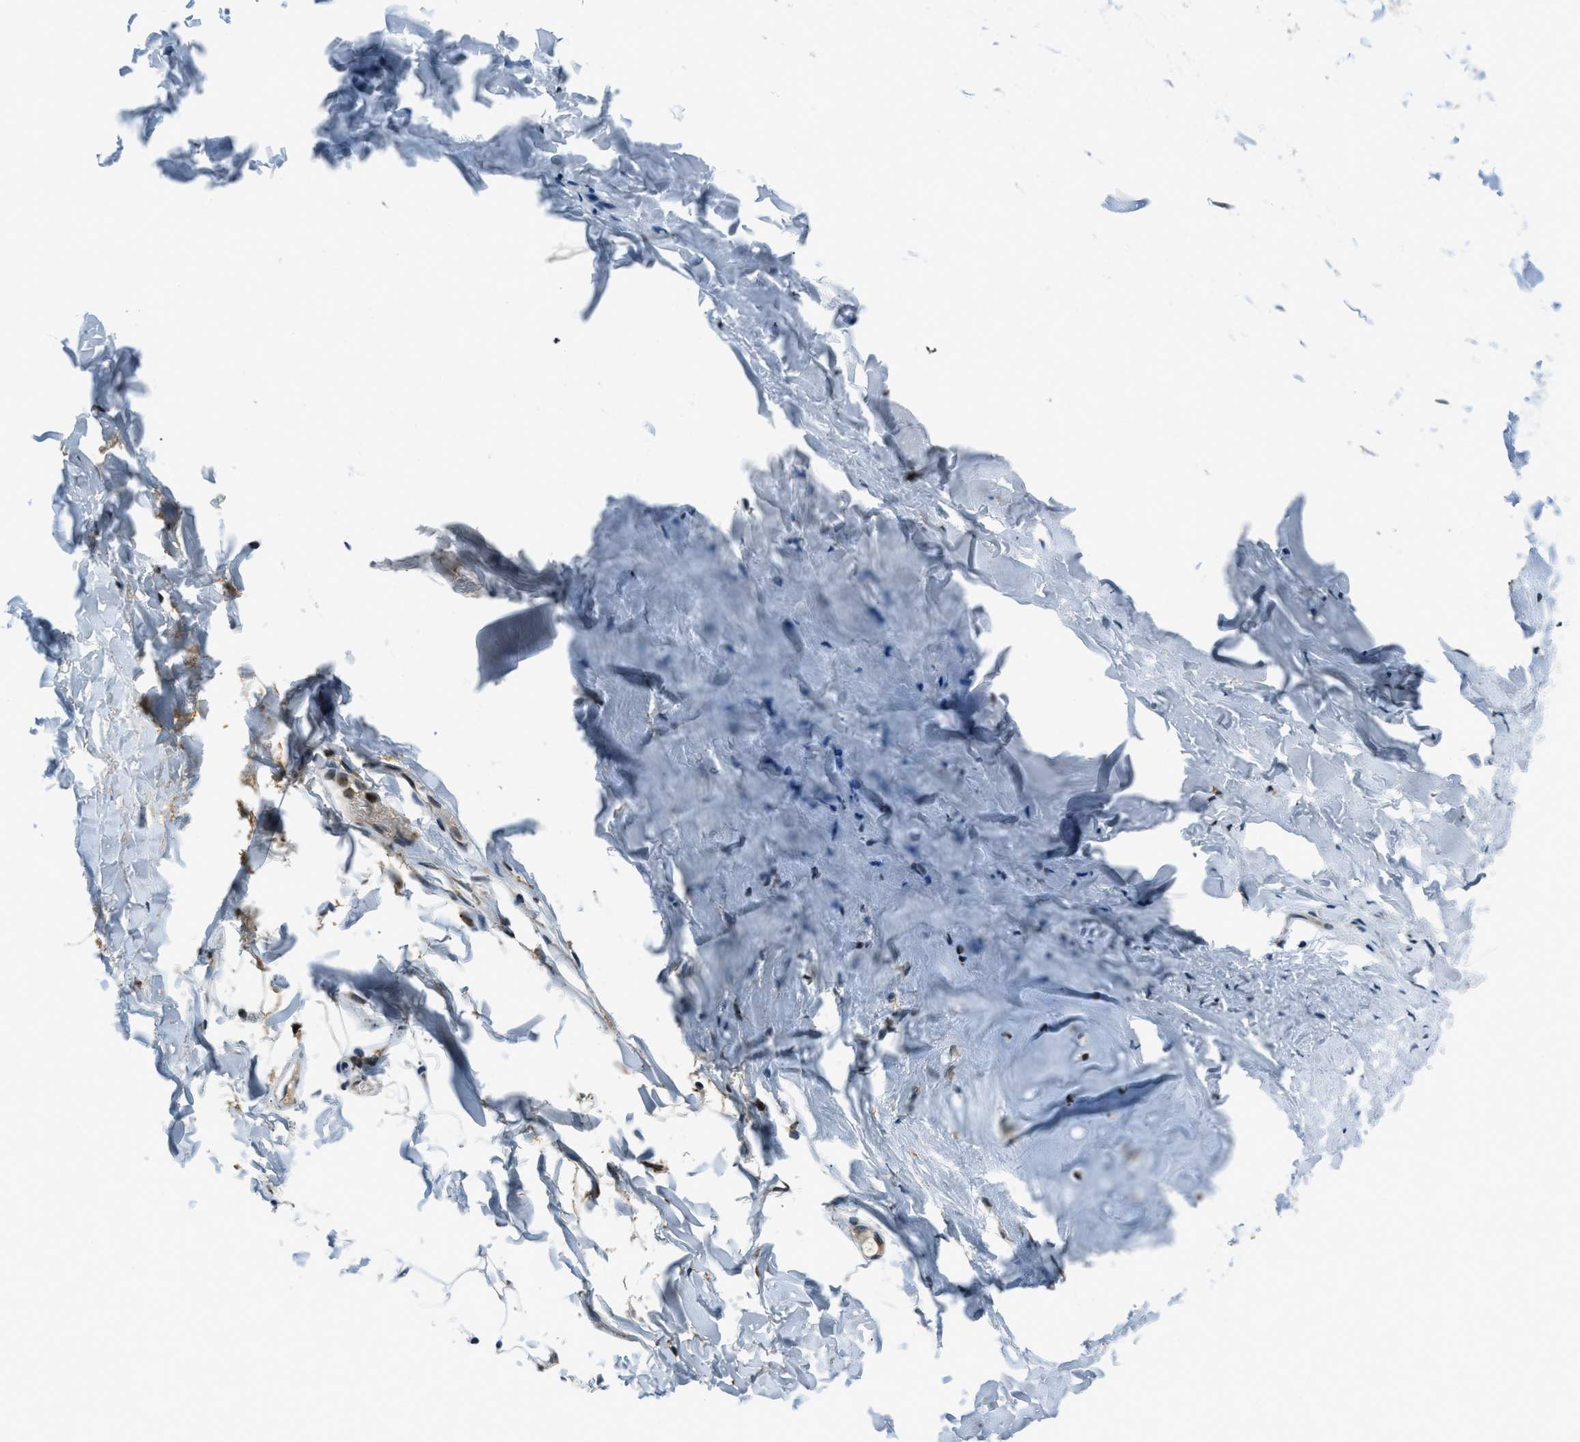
{"staining": {"intensity": "negative", "quantity": "none", "location": "none"}, "tissue": "adipose tissue", "cell_type": "Adipocytes", "image_type": "normal", "snomed": [{"axis": "morphology", "description": "Normal tissue, NOS"}, {"axis": "topography", "description": "Cartilage tissue"}, {"axis": "topography", "description": "Bronchus"}], "caption": "Immunohistochemistry of normal human adipose tissue exhibits no expression in adipocytes.", "gene": "ACTL9", "patient": {"sex": "female", "age": 73}}